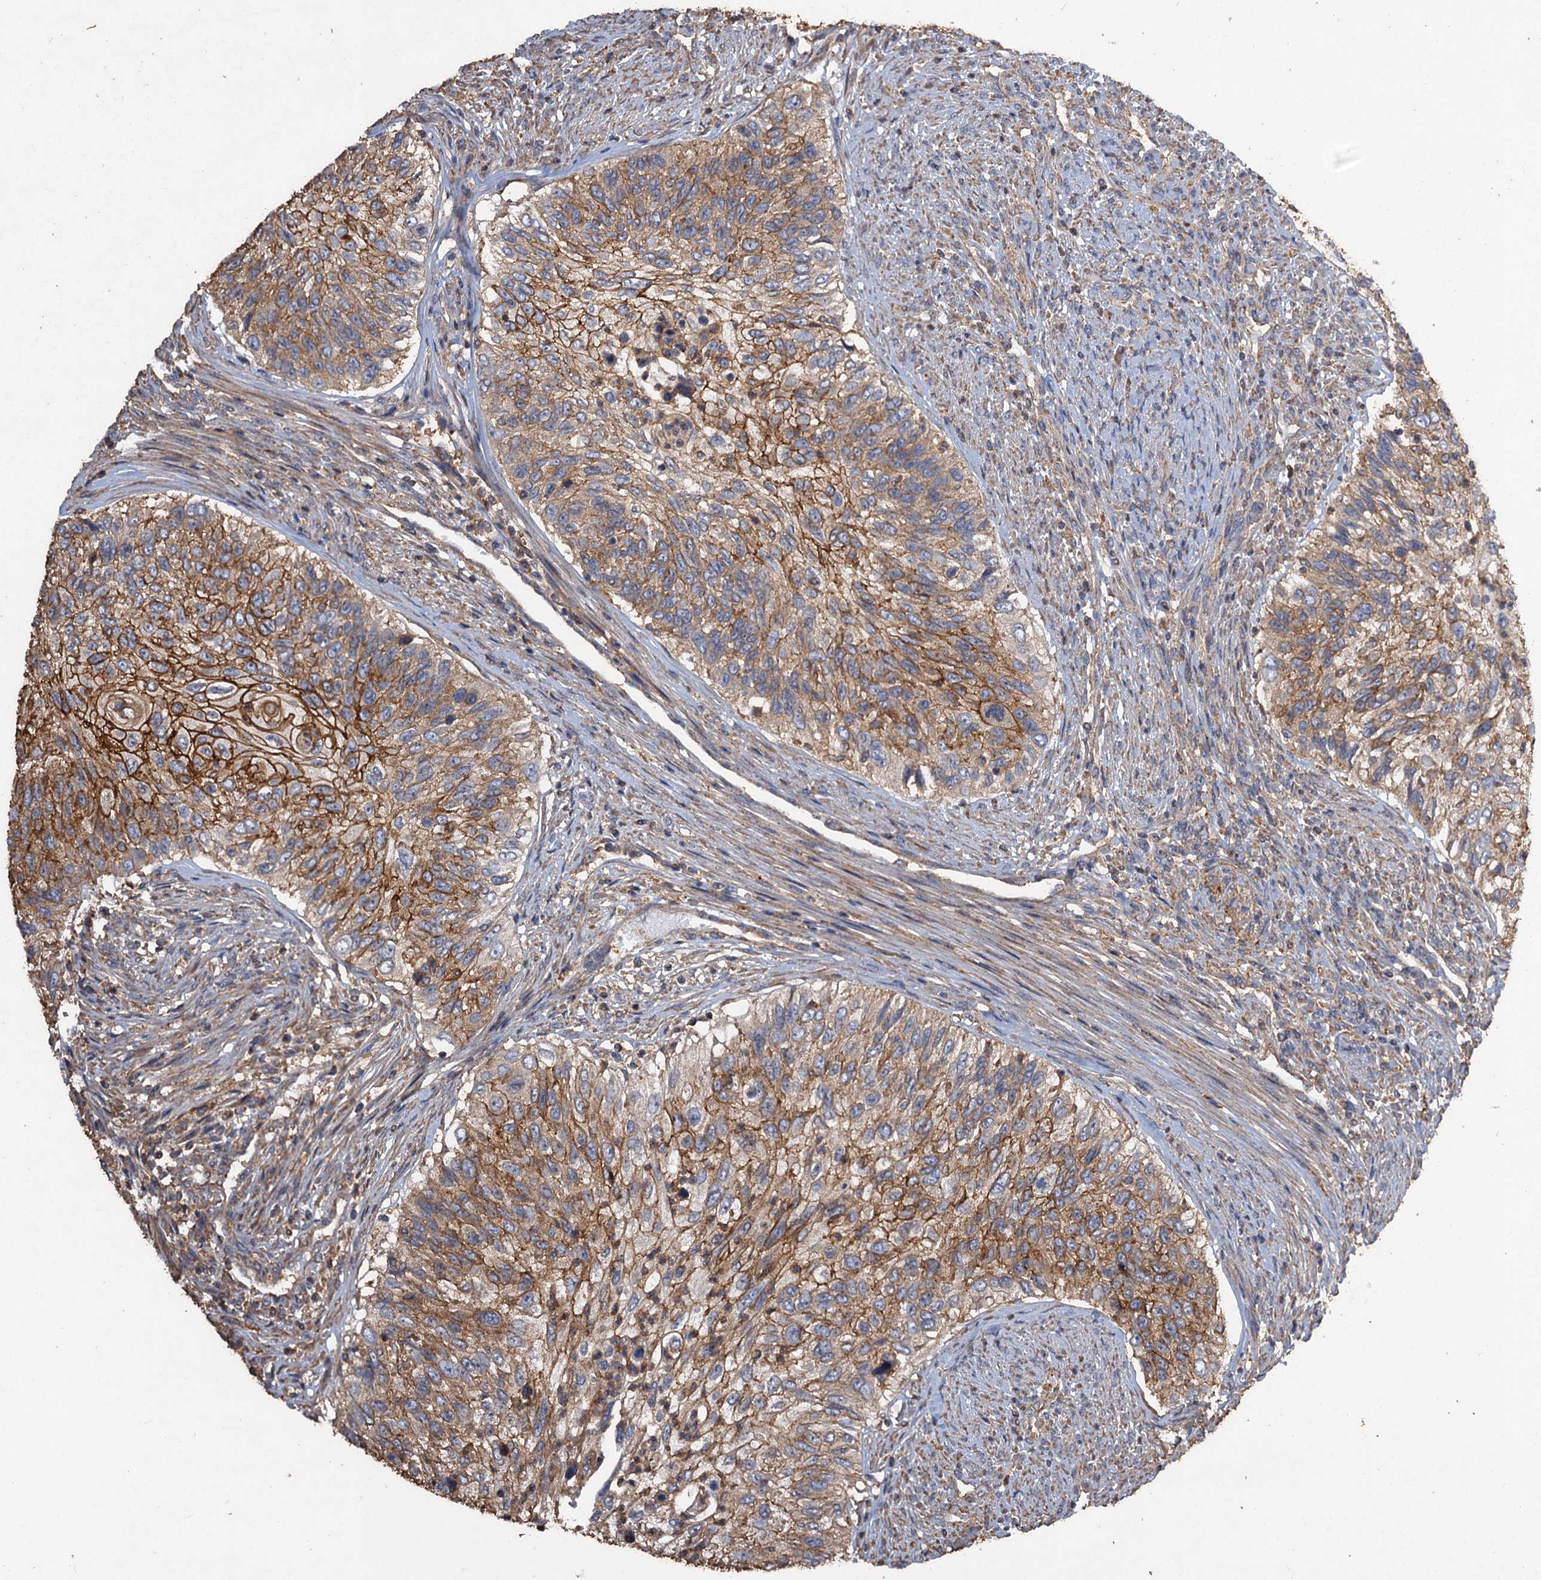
{"staining": {"intensity": "moderate", "quantity": ">75%", "location": "cytoplasmic/membranous"}, "tissue": "urothelial cancer", "cell_type": "Tumor cells", "image_type": "cancer", "snomed": [{"axis": "morphology", "description": "Urothelial carcinoma, High grade"}, {"axis": "topography", "description": "Urinary bladder"}], "caption": "Immunohistochemical staining of human urothelial cancer shows medium levels of moderate cytoplasmic/membranous staining in about >75% of tumor cells.", "gene": "SCUBE3", "patient": {"sex": "female", "age": 60}}